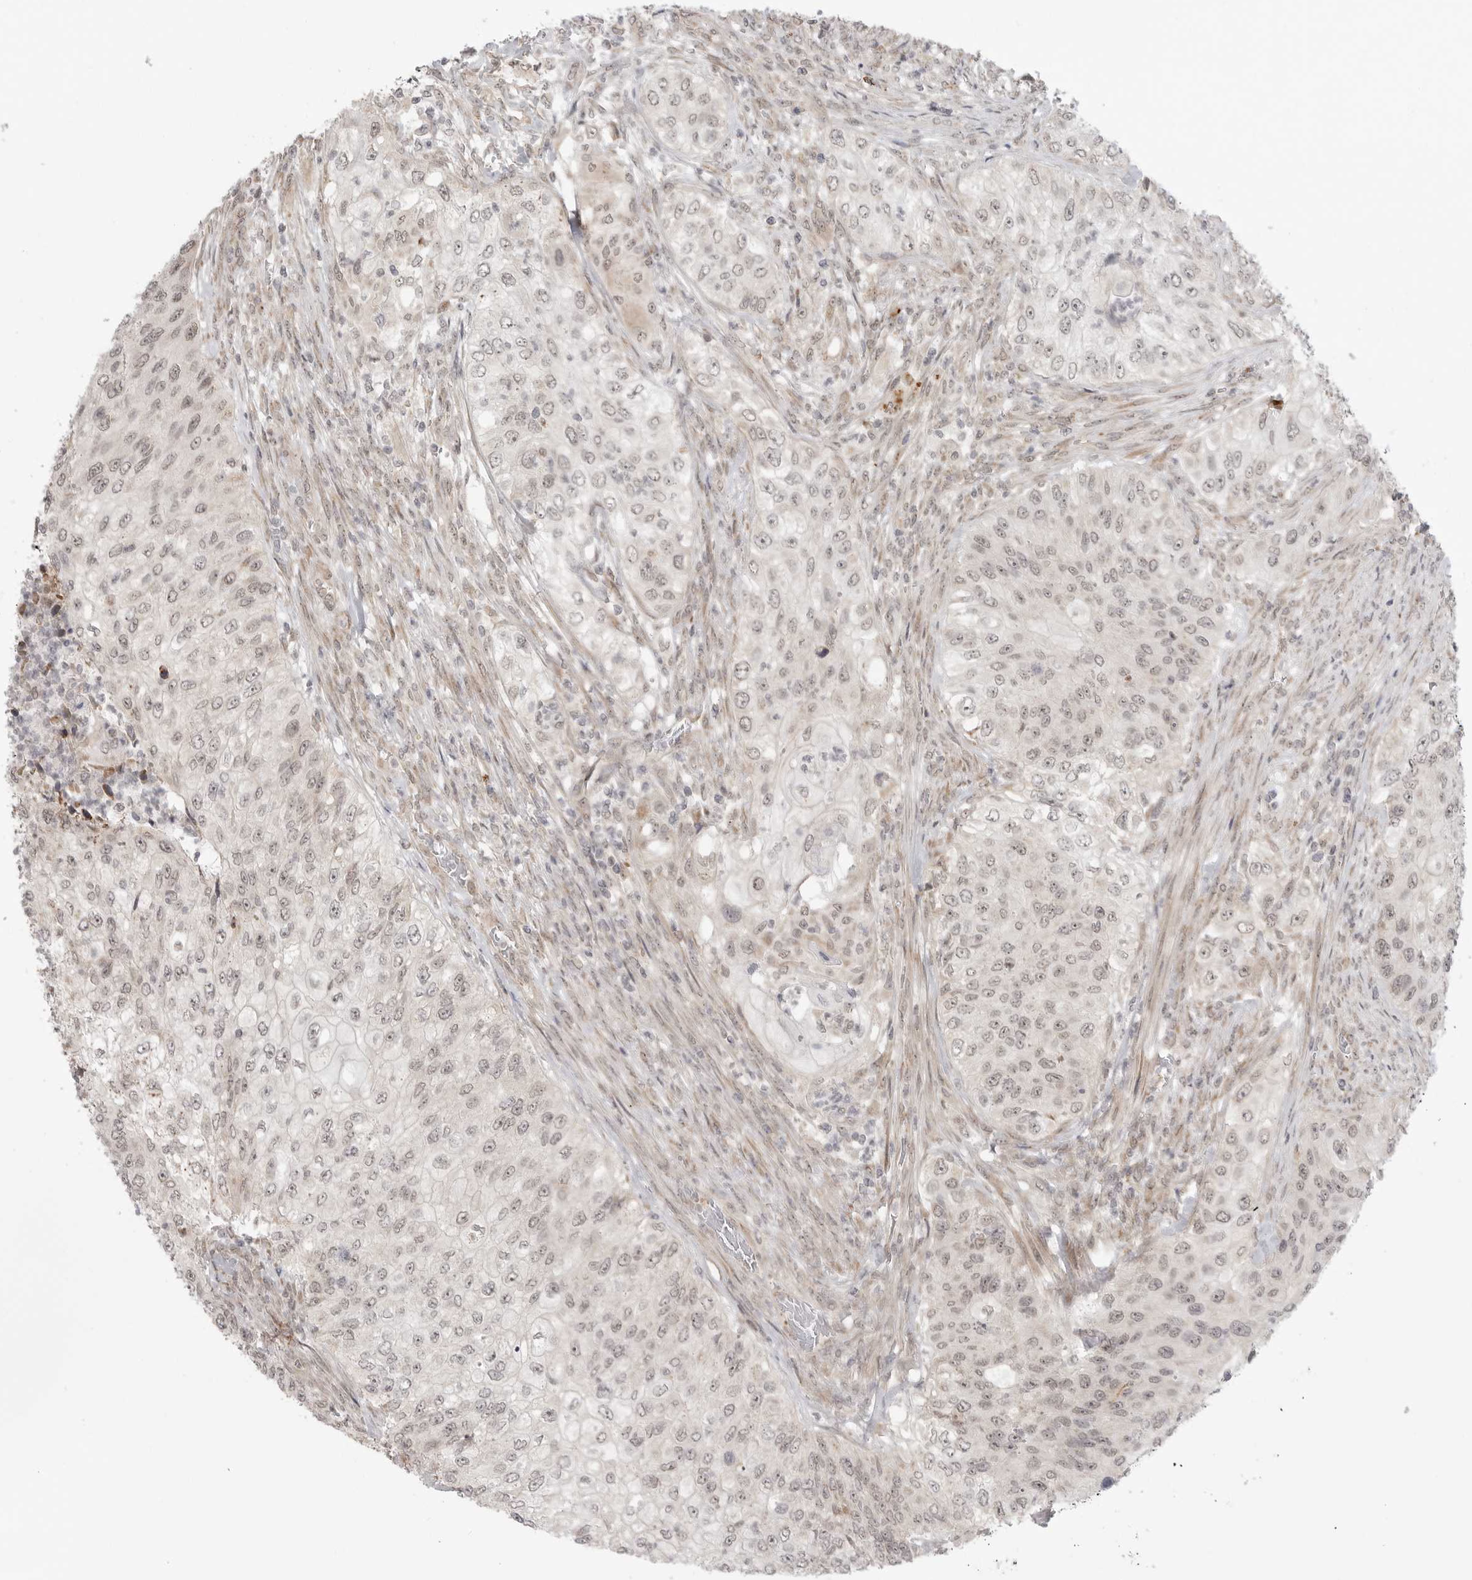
{"staining": {"intensity": "weak", "quantity": "25%-75%", "location": "nuclear"}, "tissue": "urothelial cancer", "cell_type": "Tumor cells", "image_type": "cancer", "snomed": [{"axis": "morphology", "description": "Urothelial carcinoma, High grade"}, {"axis": "topography", "description": "Urinary bladder"}], "caption": "A histopathology image showing weak nuclear staining in approximately 25%-75% of tumor cells in urothelial cancer, as visualized by brown immunohistochemical staining.", "gene": "KALRN", "patient": {"sex": "female", "age": 60}}